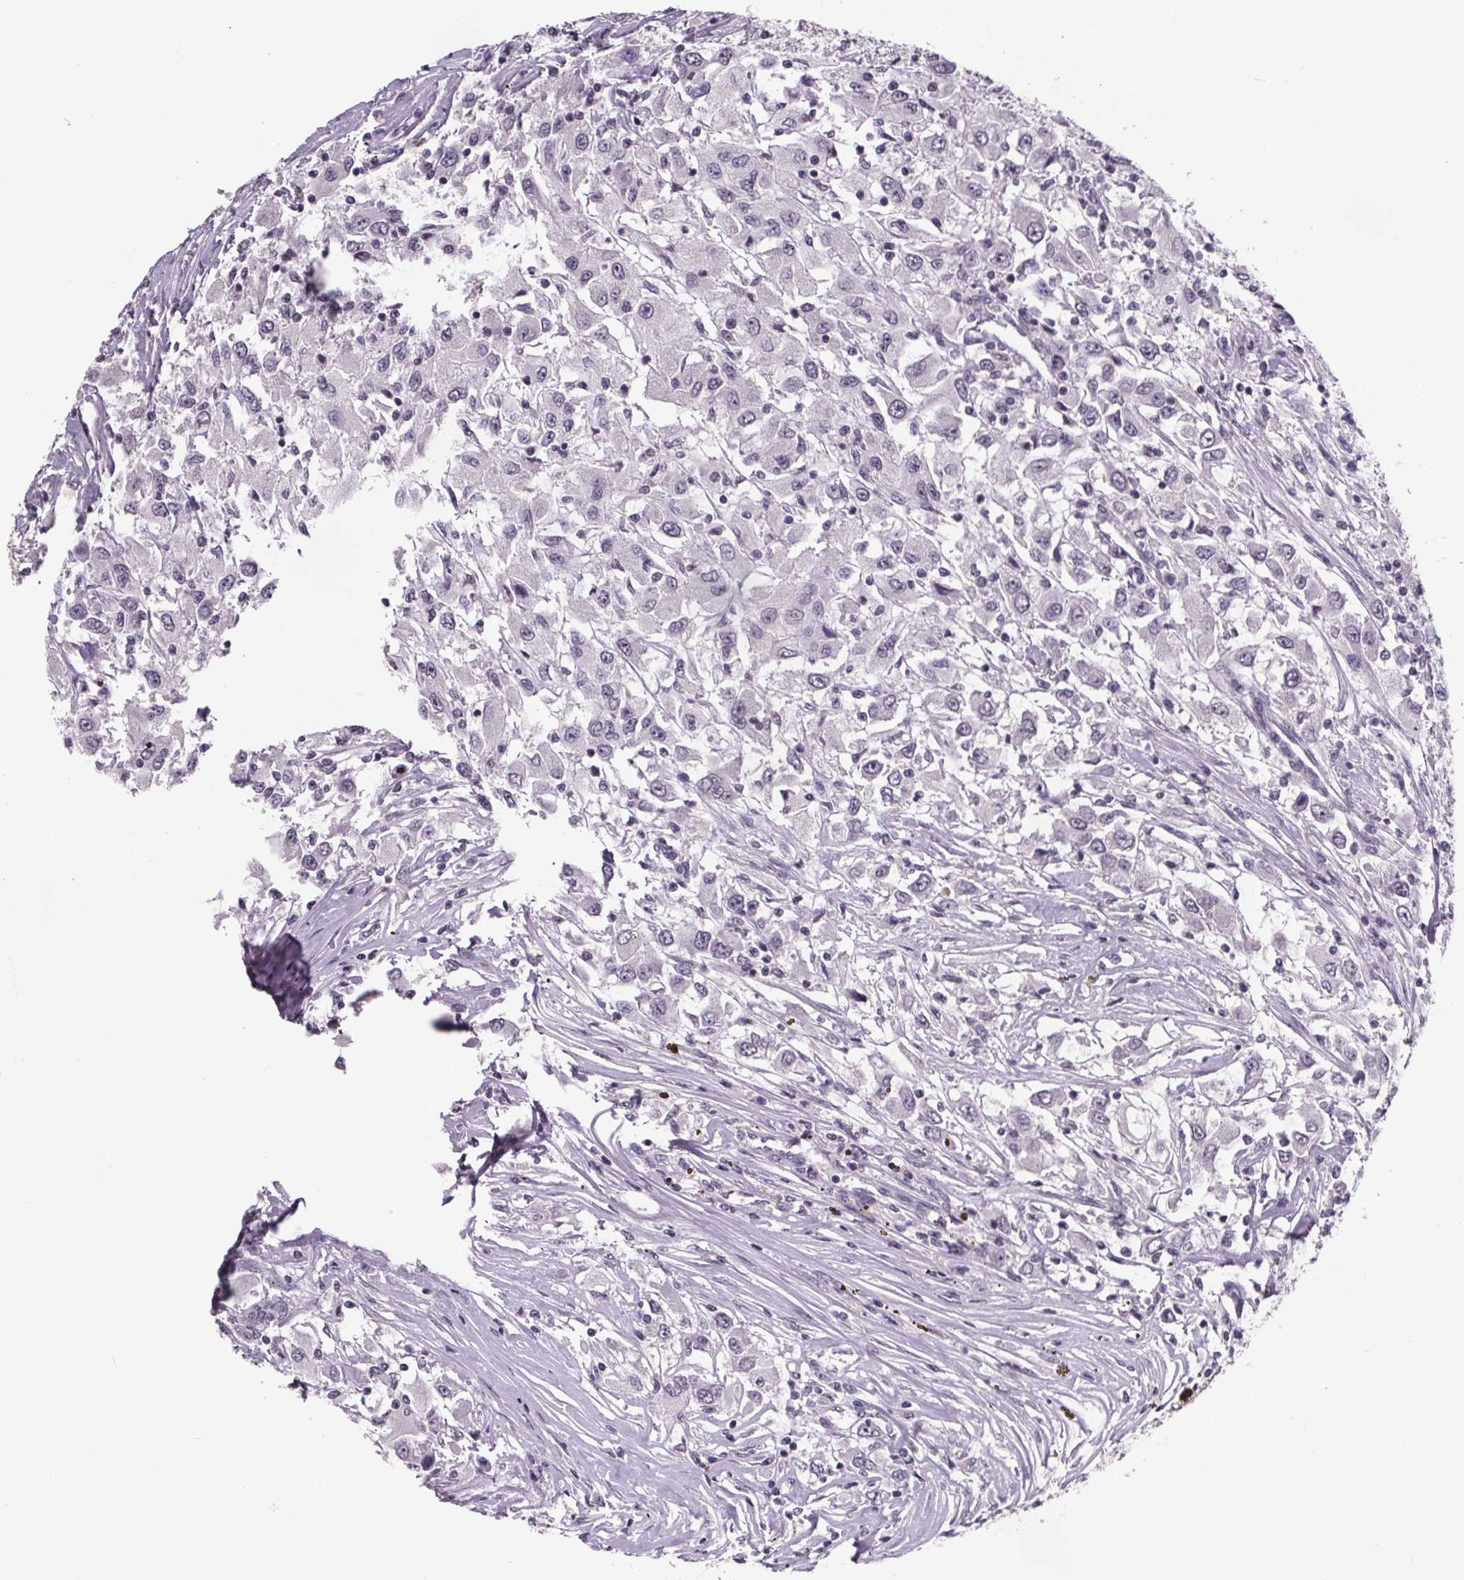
{"staining": {"intensity": "negative", "quantity": "none", "location": "none"}, "tissue": "renal cancer", "cell_type": "Tumor cells", "image_type": "cancer", "snomed": [{"axis": "morphology", "description": "Adenocarcinoma, NOS"}, {"axis": "topography", "description": "Kidney"}], "caption": "Adenocarcinoma (renal) was stained to show a protein in brown. There is no significant staining in tumor cells. (DAB IHC visualized using brightfield microscopy, high magnification).", "gene": "NKX6-1", "patient": {"sex": "female", "age": 67}}